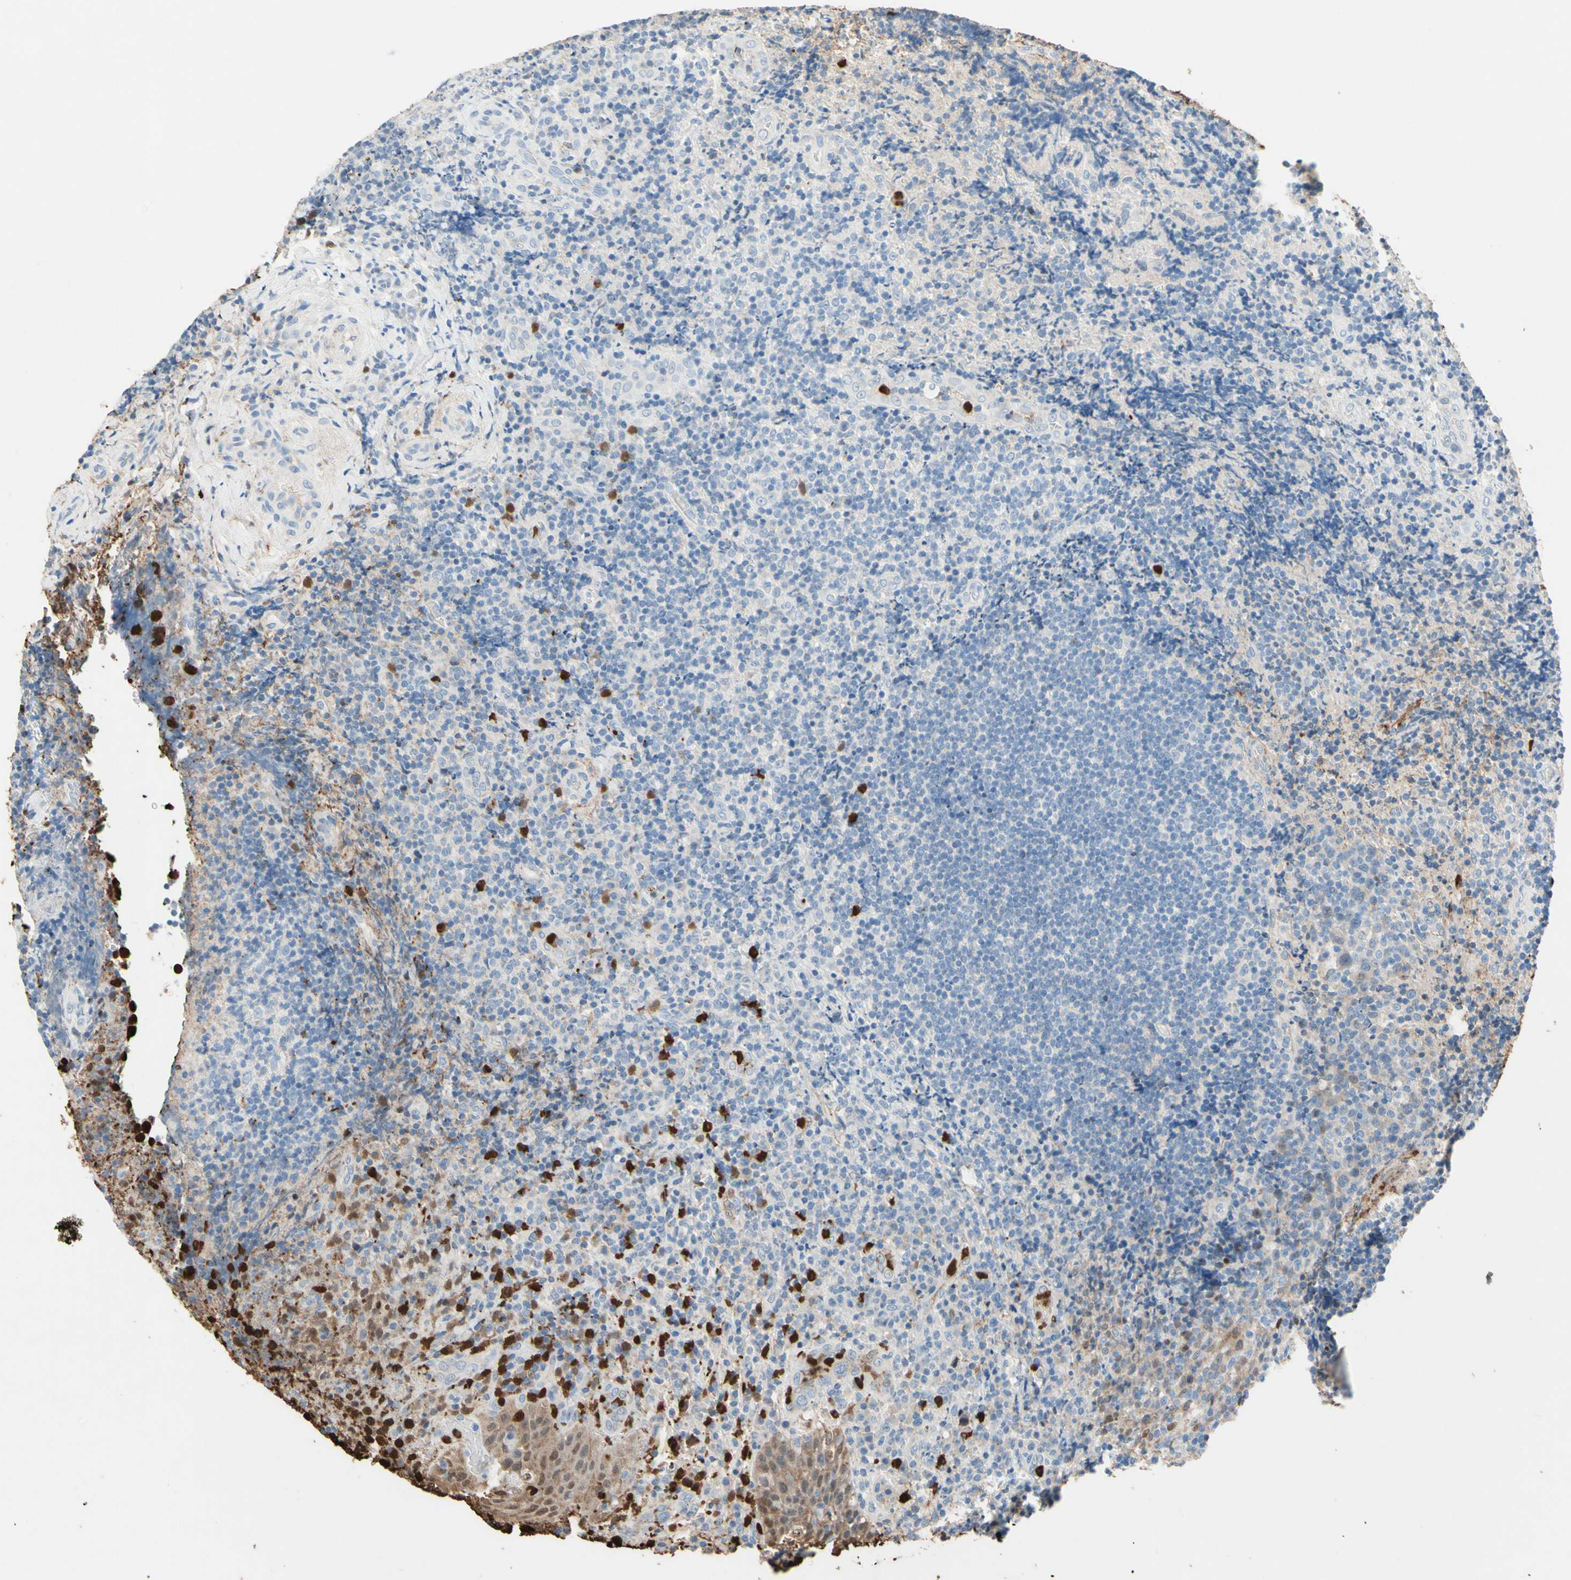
{"staining": {"intensity": "negative", "quantity": "none", "location": "none"}, "tissue": "lymphoma", "cell_type": "Tumor cells", "image_type": "cancer", "snomed": [{"axis": "morphology", "description": "Malignant lymphoma, non-Hodgkin's type, High grade"}, {"axis": "topography", "description": "Tonsil"}], "caption": "DAB (3,3'-diaminobenzidine) immunohistochemical staining of human lymphoma displays no significant staining in tumor cells. (Stains: DAB immunohistochemistry (IHC) with hematoxylin counter stain, Microscopy: brightfield microscopy at high magnification).", "gene": "NFKBIZ", "patient": {"sex": "female", "age": 36}}